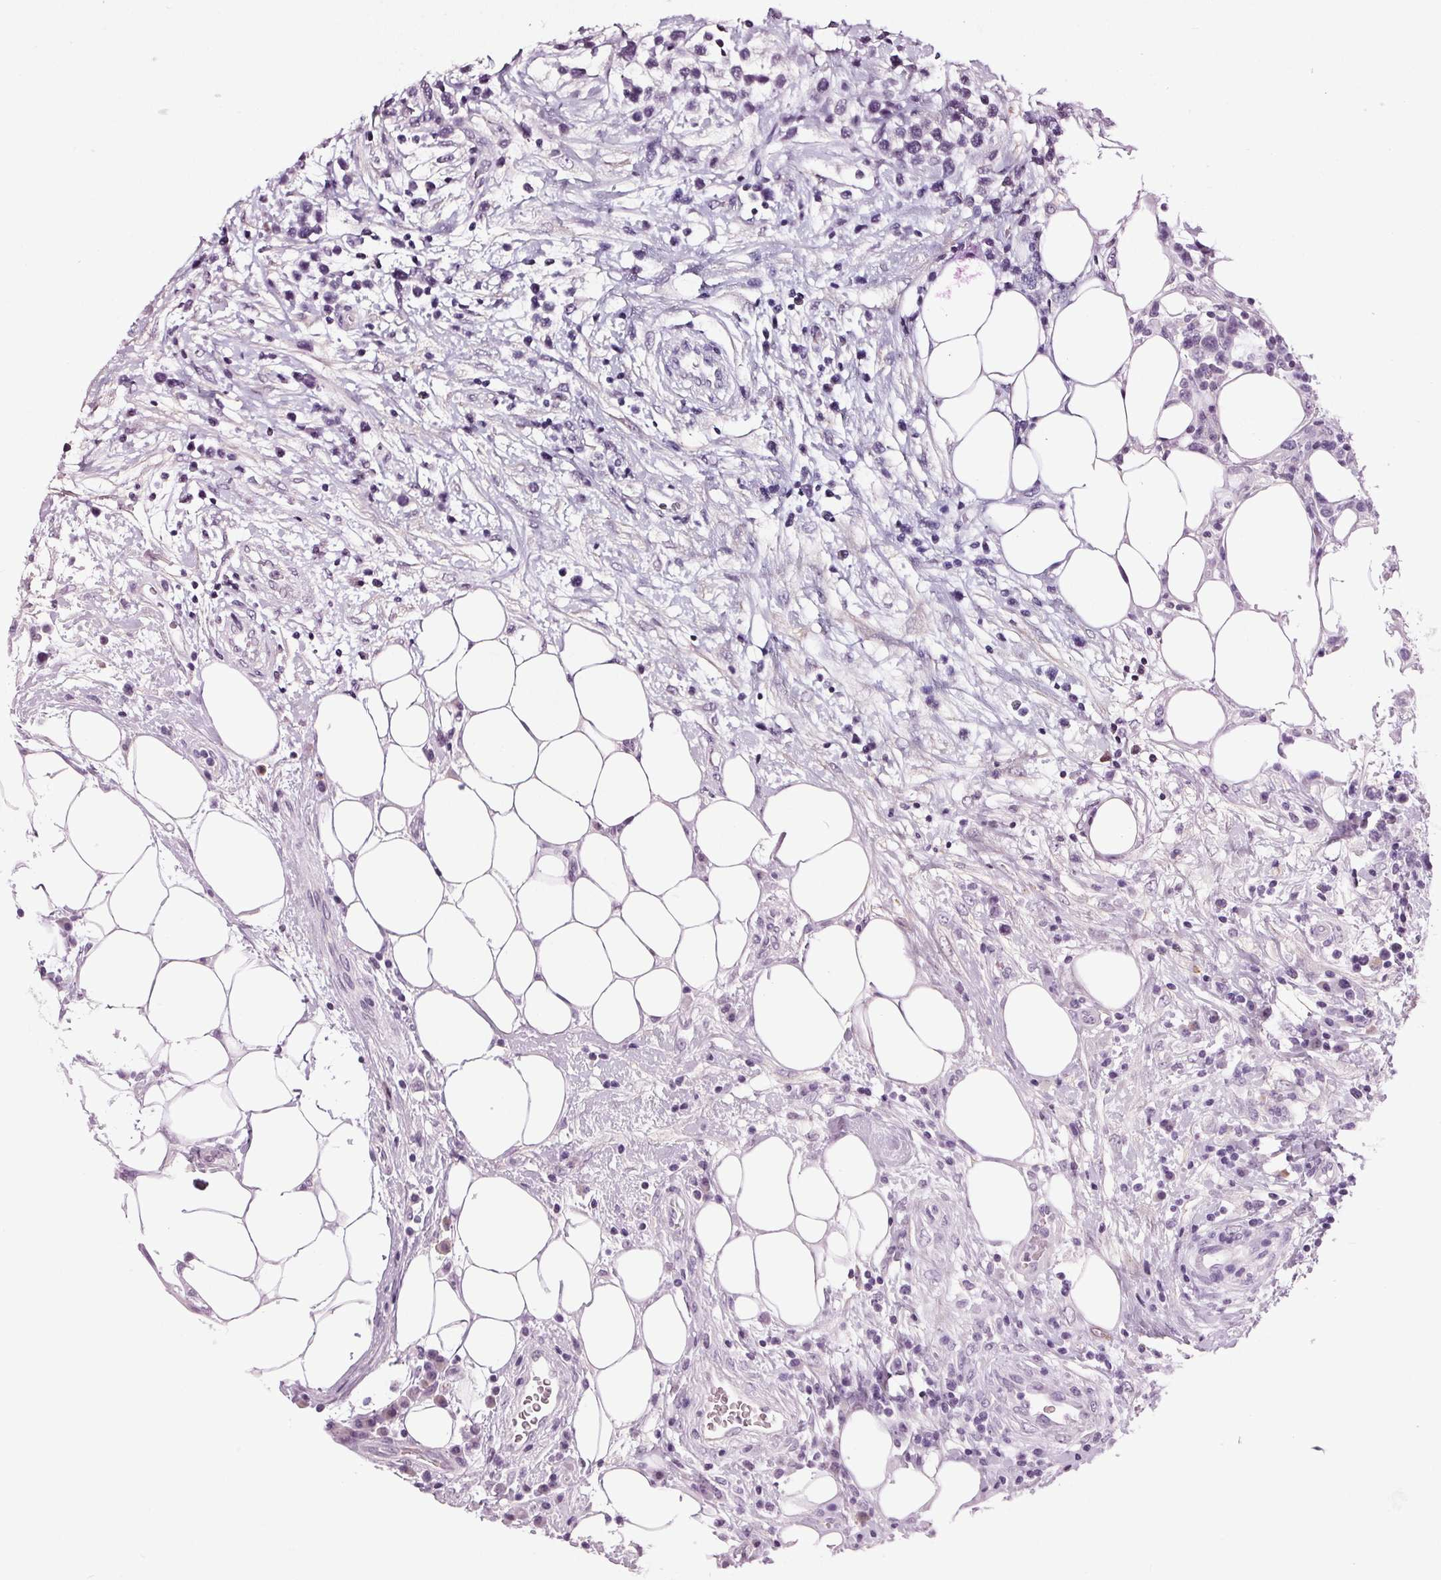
{"staining": {"intensity": "negative", "quantity": "none", "location": "none"}, "tissue": "lymphoma", "cell_type": "Tumor cells", "image_type": "cancer", "snomed": [{"axis": "morphology", "description": "Malignant lymphoma, non-Hodgkin's type, High grade"}, {"axis": "topography", "description": "Soft tissue"}], "caption": "Immunohistochemical staining of human lymphoma reveals no significant expression in tumor cells.", "gene": "DNAH12", "patient": {"sex": "female", "age": 56}}